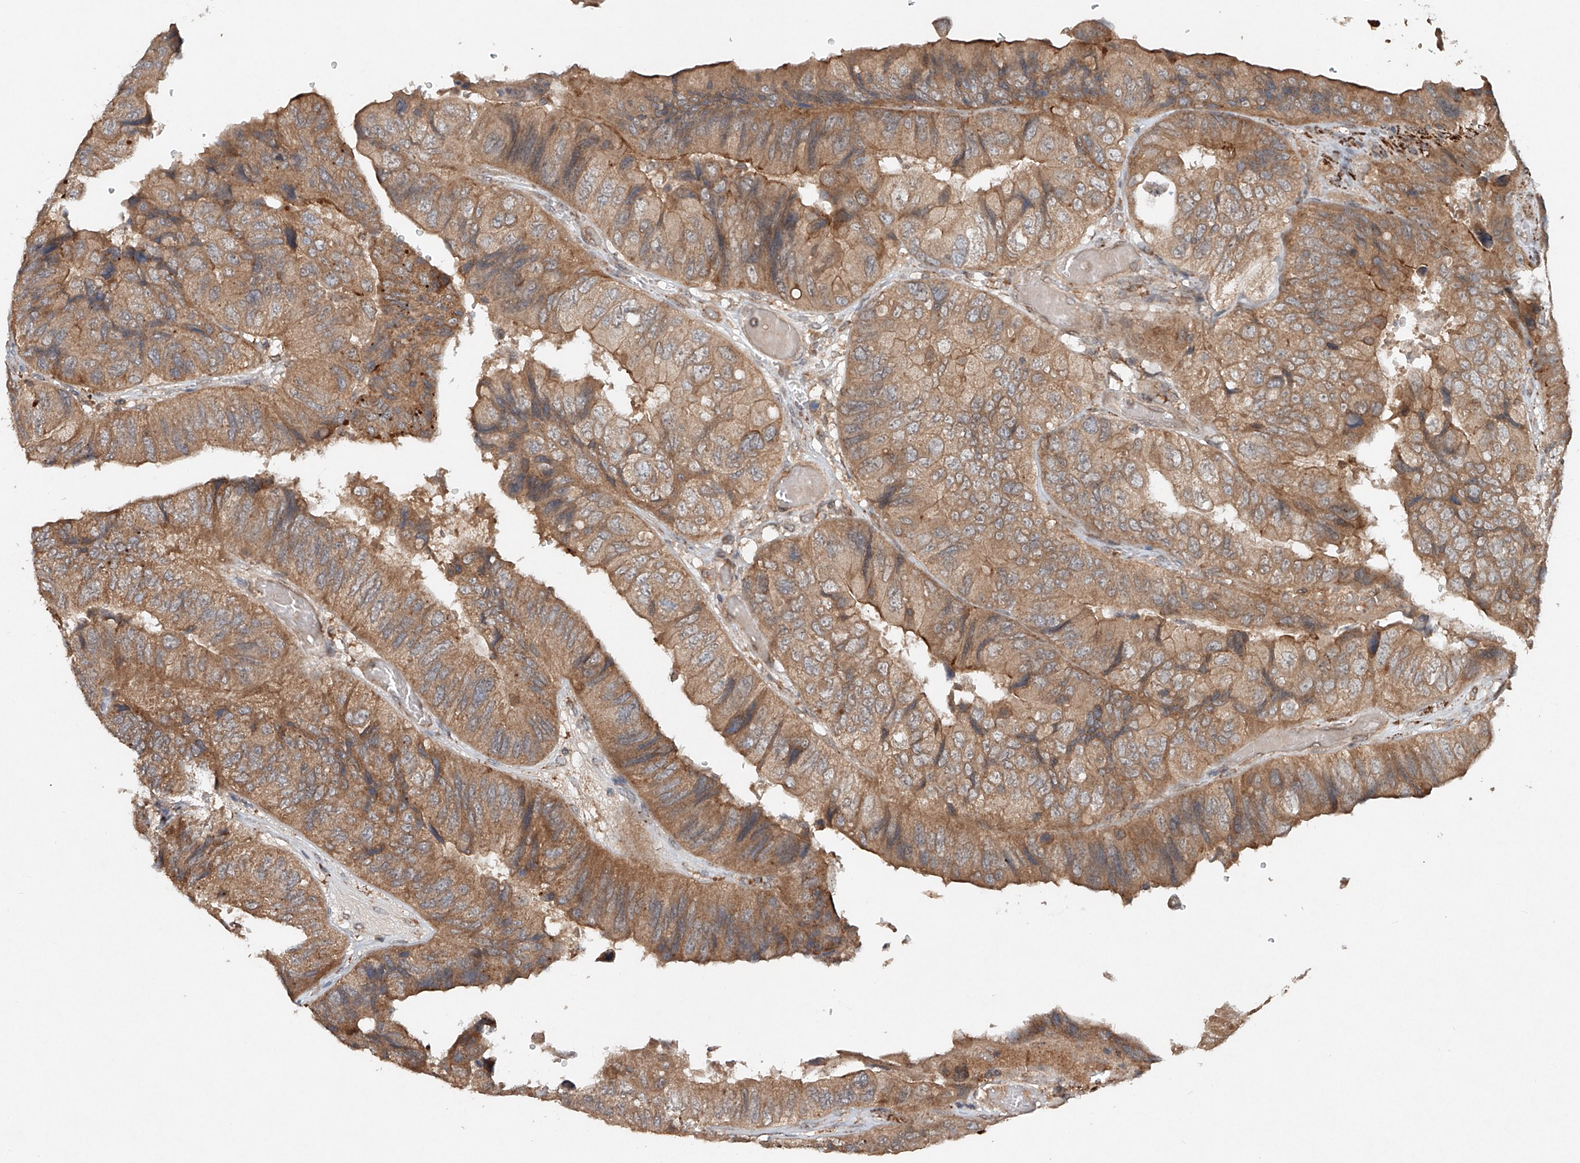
{"staining": {"intensity": "moderate", "quantity": ">75%", "location": "cytoplasmic/membranous"}, "tissue": "colorectal cancer", "cell_type": "Tumor cells", "image_type": "cancer", "snomed": [{"axis": "morphology", "description": "Adenocarcinoma, NOS"}, {"axis": "topography", "description": "Rectum"}], "caption": "Colorectal cancer stained with IHC reveals moderate cytoplasmic/membranous positivity in approximately >75% of tumor cells.", "gene": "IER5", "patient": {"sex": "male", "age": 63}}